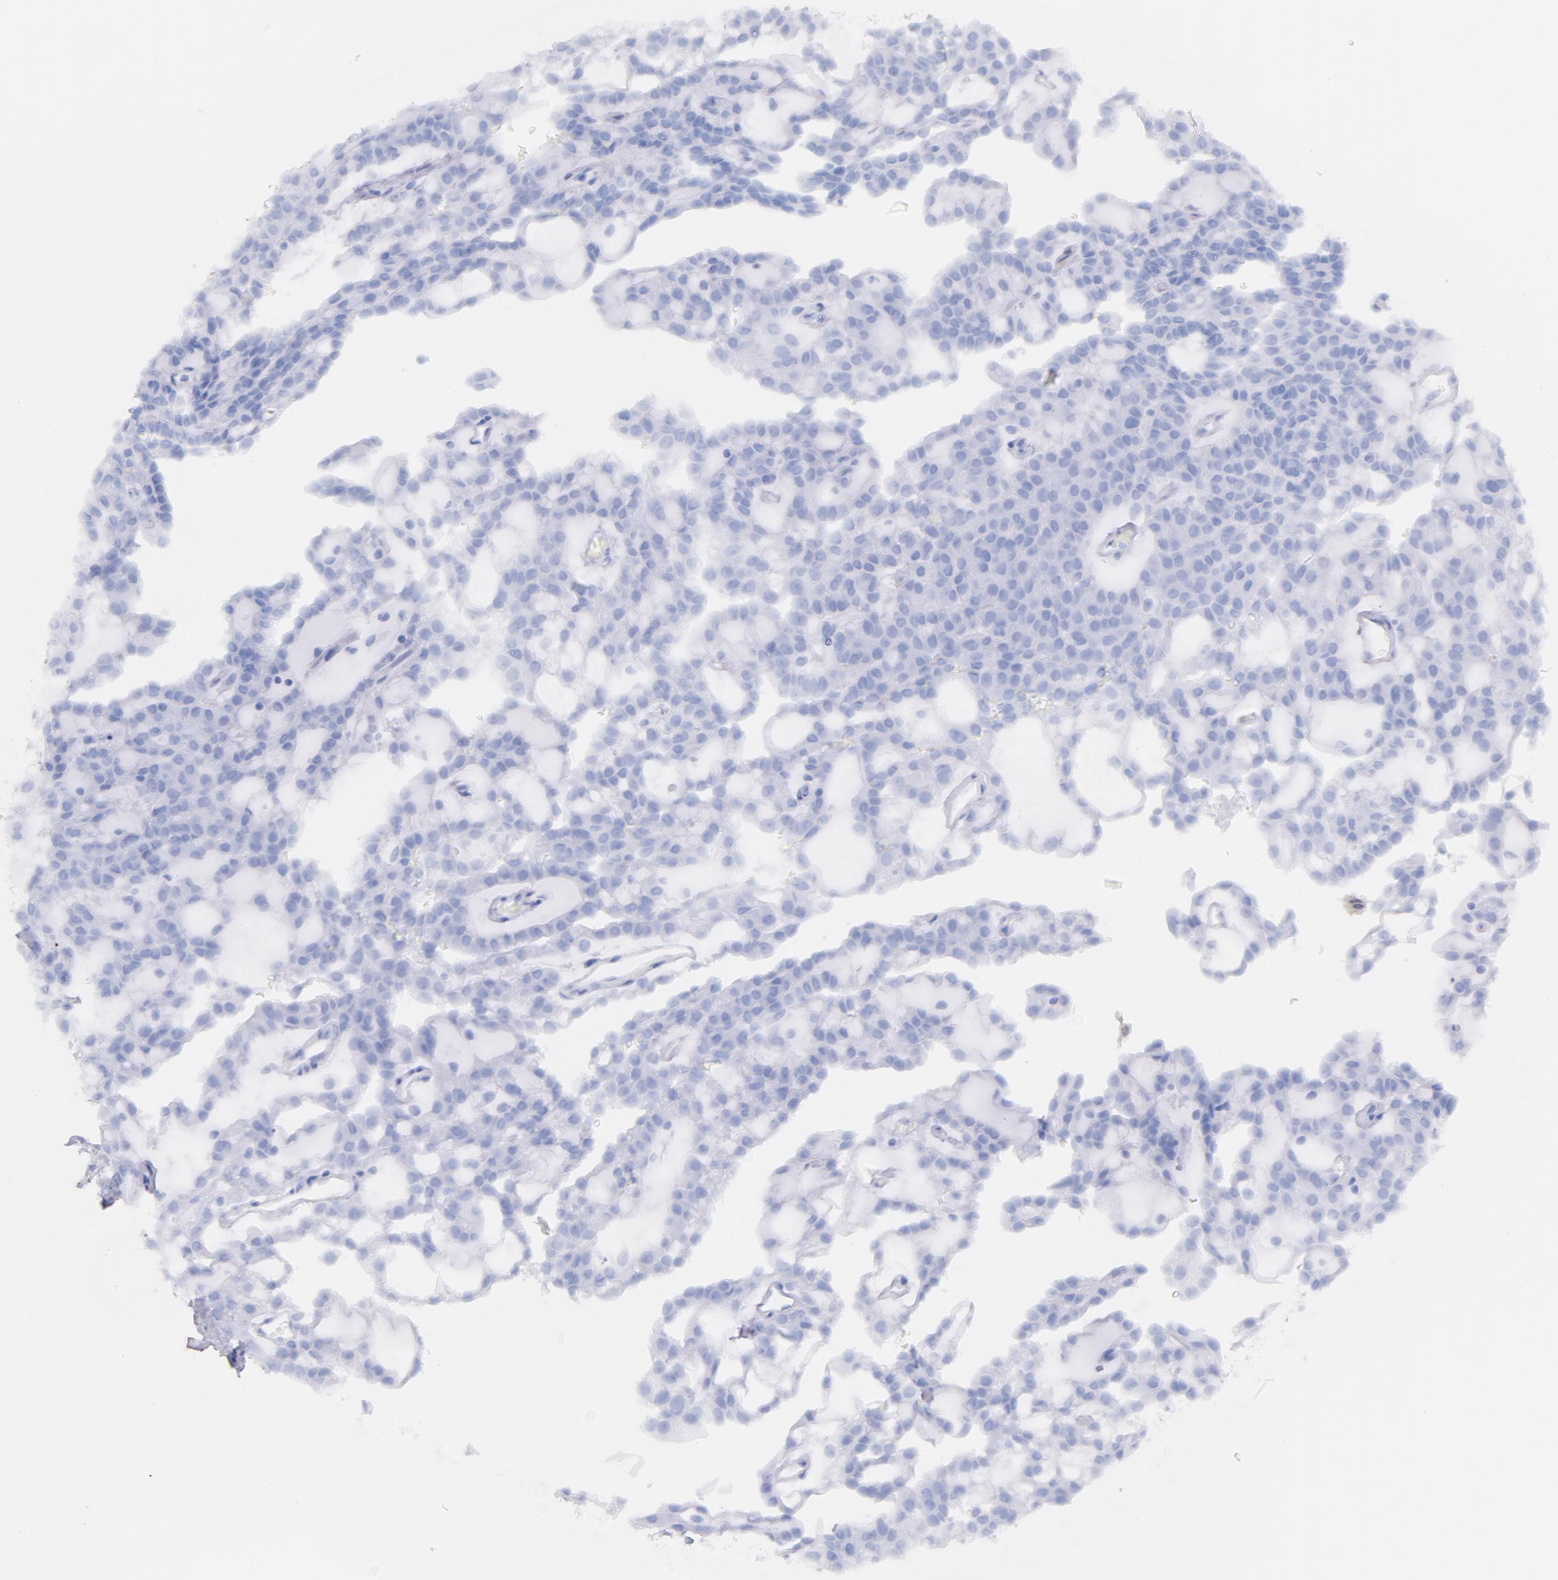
{"staining": {"intensity": "negative", "quantity": "none", "location": "none"}, "tissue": "renal cancer", "cell_type": "Tumor cells", "image_type": "cancer", "snomed": [{"axis": "morphology", "description": "Adenocarcinoma, NOS"}, {"axis": "topography", "description": "Kidney"}], "caption": "This histopathology image is of renal adenocarcinoma stained with immunohistochemistry to label a protein in brown with the nuclei are counter-stained blue. There is no expression in tumor cells.", "gene": "CD44", "patient": {"sex": "male", "age": 63}}